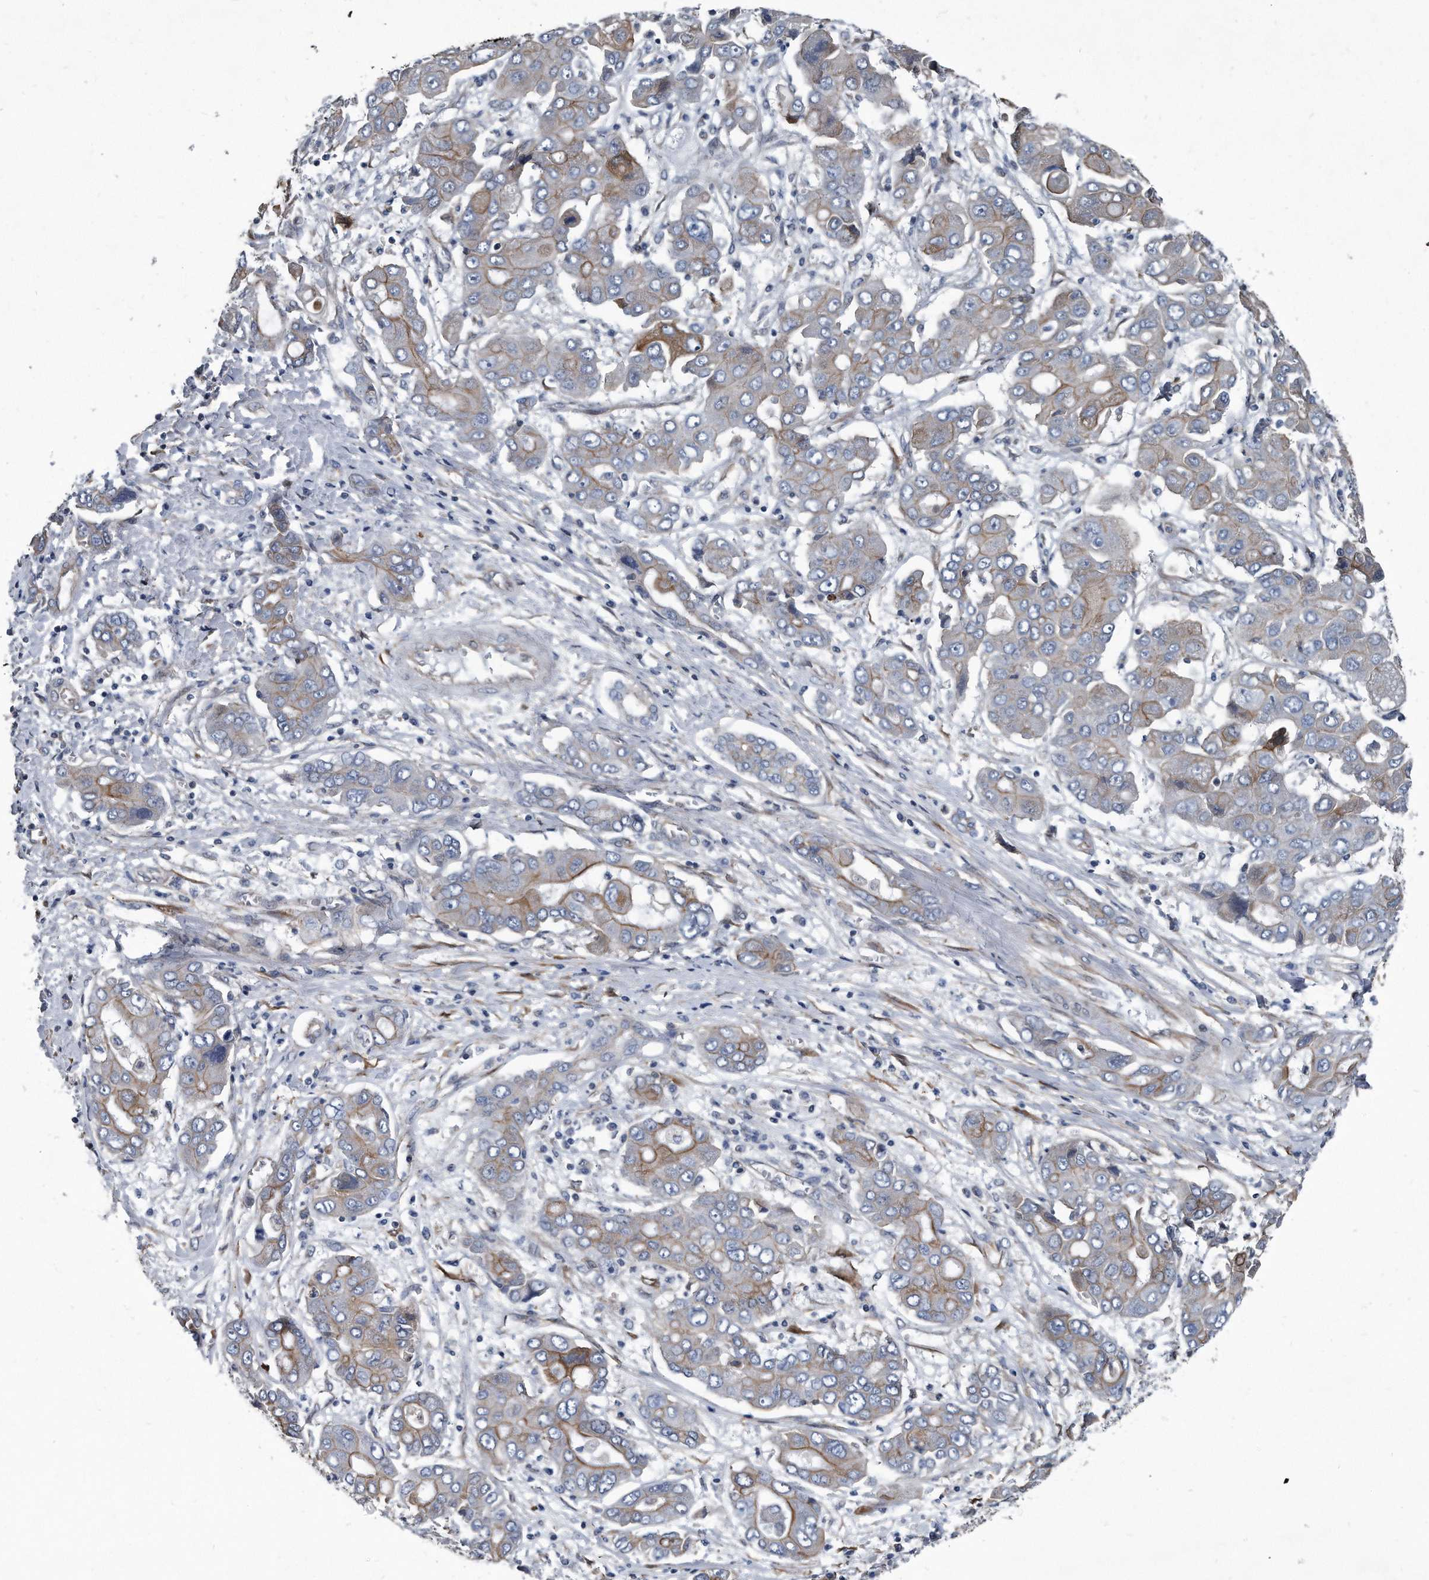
{"staining": {"intensity": "moderate", "quantity": "<25%", "location": "cytoplasmic/membranous"}, "tissue": "liver cancer", "cell_type": "Tumor cells", "image_type": "cancer", "snomed": [{"axis": "morphology", "description": "Cholangiocarcinoma"}, {"axis": "topography", "description": "Liver"}], "caption": "Brown immunohistochemical staining in human liver cancer (cholangiocarcinoma) exhibits moderate cytoplasmic/membranous expression in approximately <25% of tumor cells. (DAB (3,3'-diaminobenzidine) IHC, brown staining for protein, blue staining for nuclei).", "gene": "PLEC", "patient": {"sex": "male", "age": 67}}